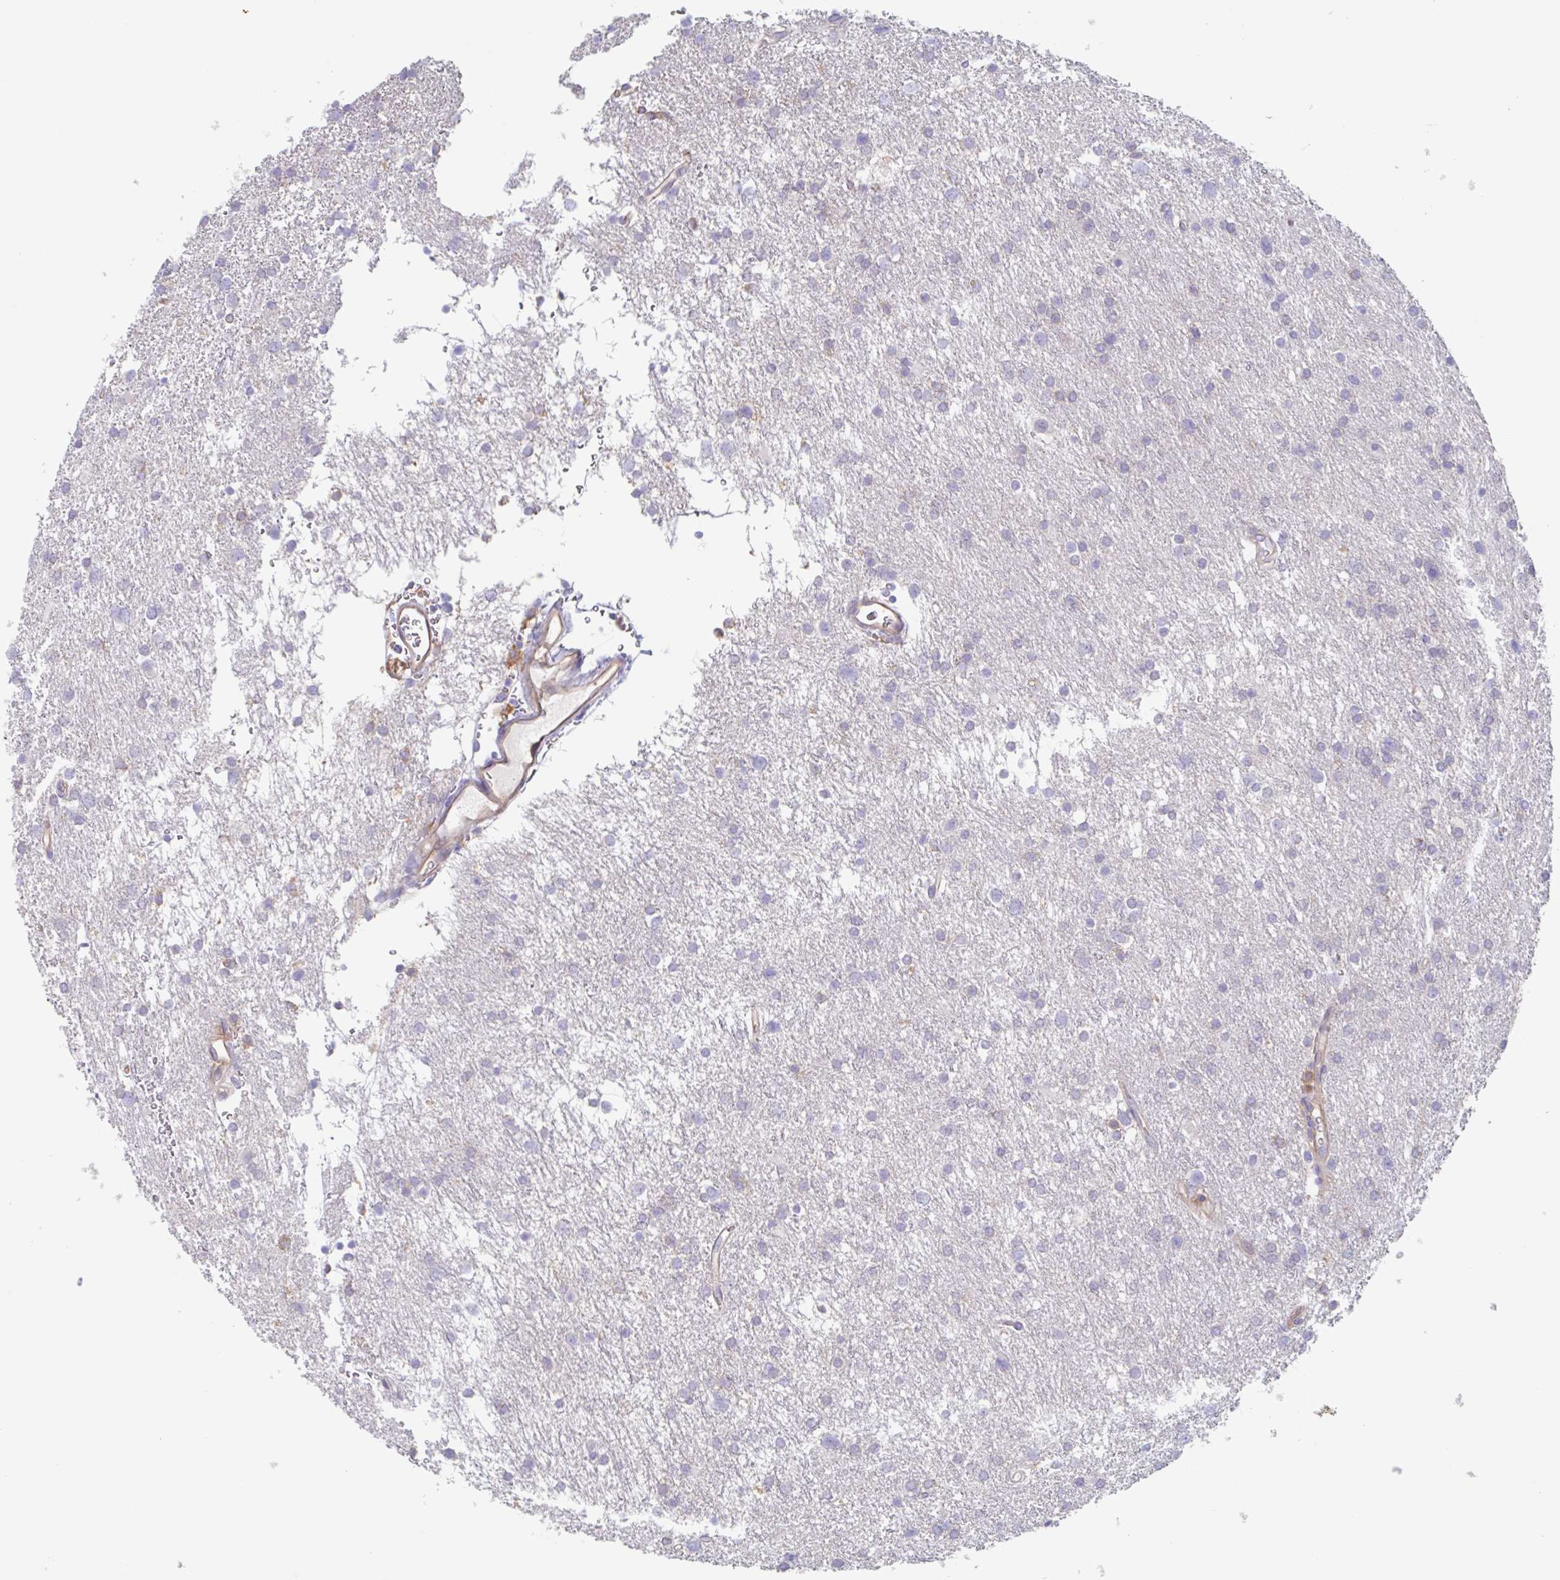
{"staining": {"intensity": "negative", "quantity": "none", "location": "none"}, "tissue": "glioma", "cell_type": "Tumor cells", "image_type": "cancer", "snomed": [{"axis": "morphology", "description": "Glioma, malignant, Low grade"}, {"axis": "topography", "description": "Brain"}], "caption": "Malignant glioma (low-grade) was stained to show a protein in brown. There is no significant positivity in tumor cells. (DAB (3,3'-diaminobenzidine) IHC with hematoxylin counter stain).", "gene": "EHD4", "patient": {"sex": "female", "age": 32}}